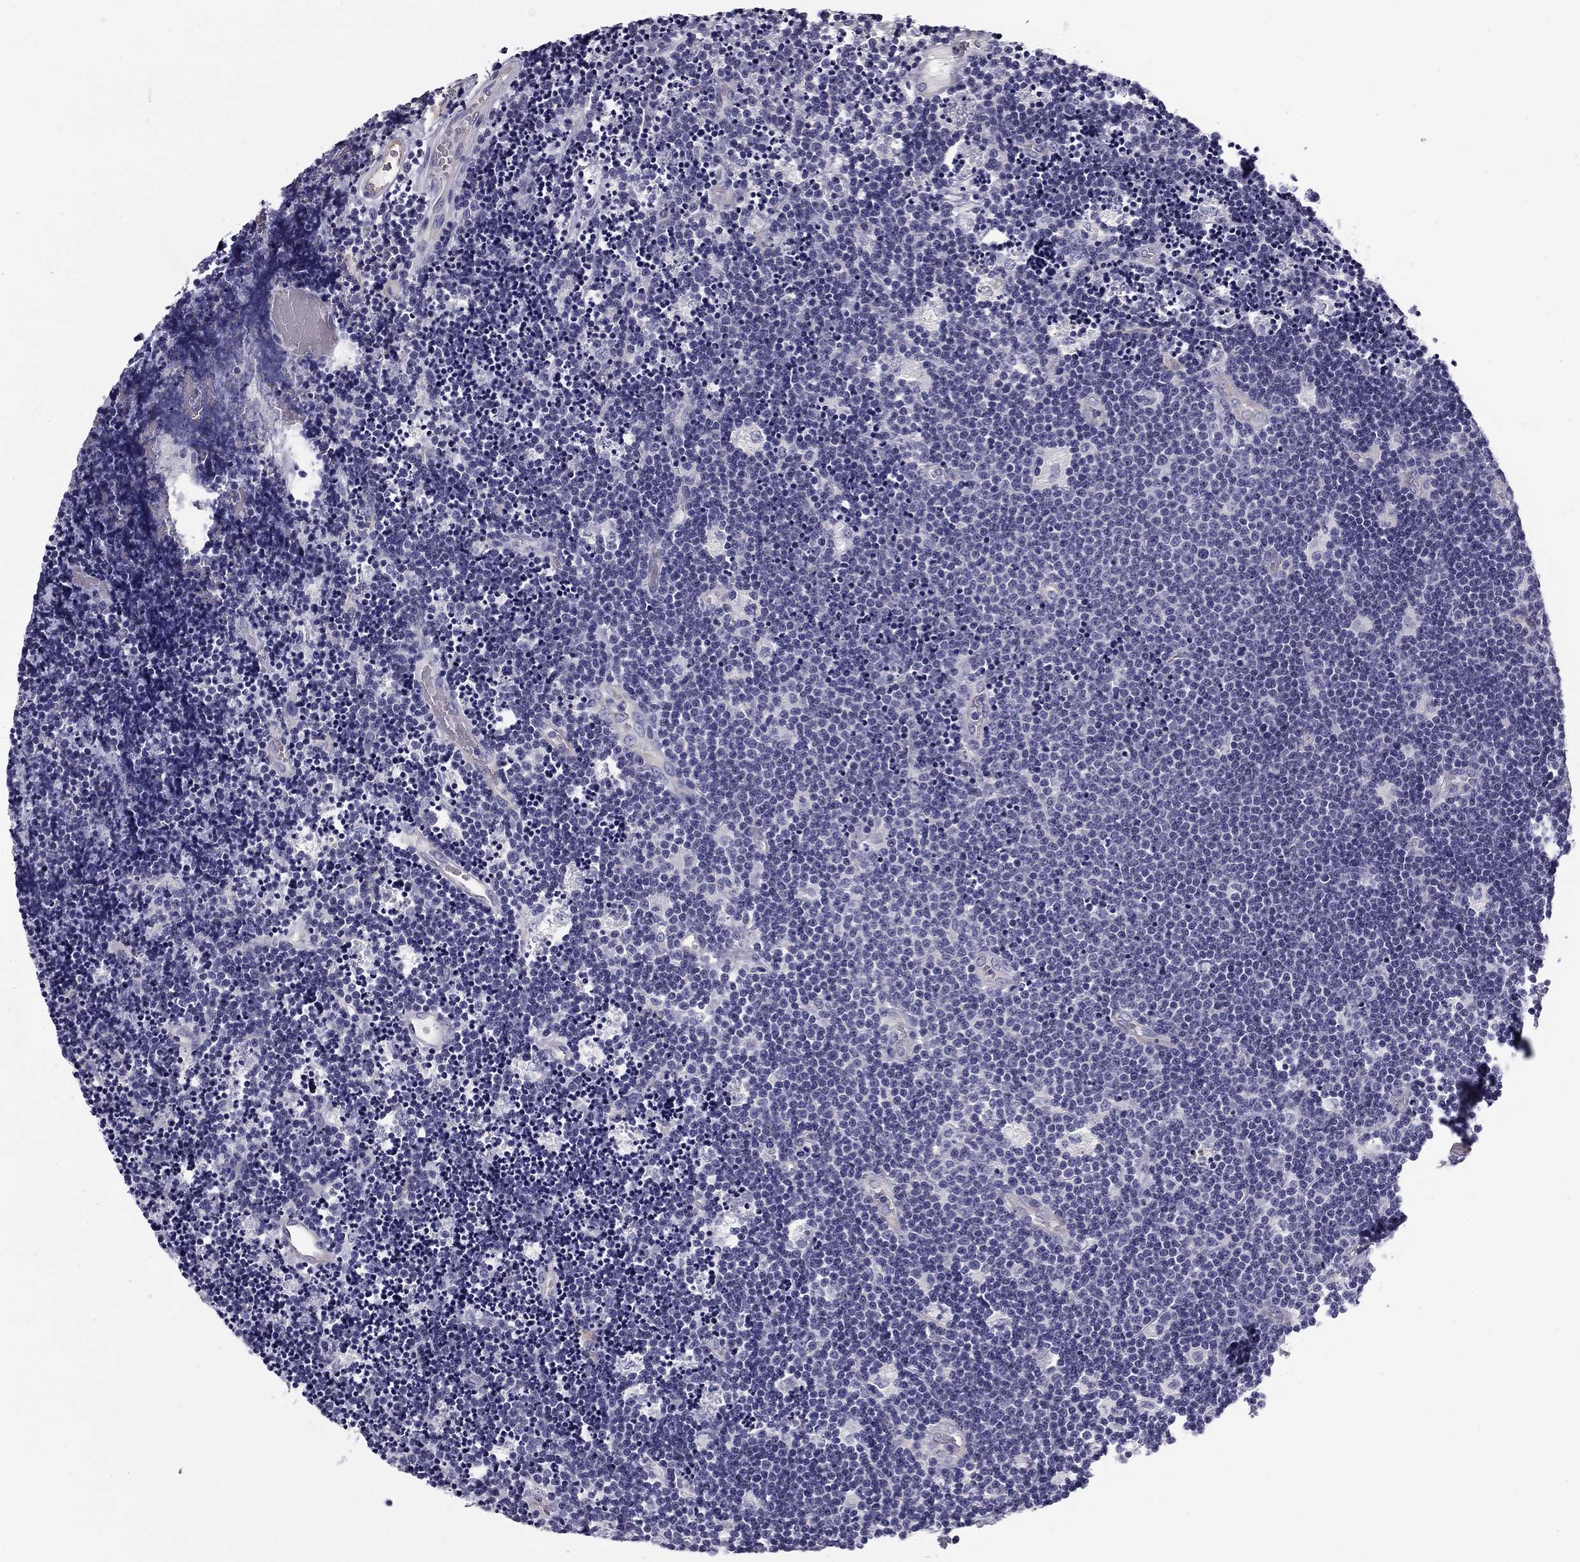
{"staining": {"intensity": "negative", "quantity": "none", "location": "none"}, "tissue": "lymphoma", "cell_type": "Tumor cells", "image_type": "cancer", "snomed": [{"axis": "morphology", "description": "Malignant lymphoma, non-Hodgkin's type, Low grade"}, {"axis": "topography", "description": "Brain"}], "caption": "Tumor cells show no significant protein staining in lymphoma.", "gene": "FLNC", "patient": {"sex": "female", "age": 66}}